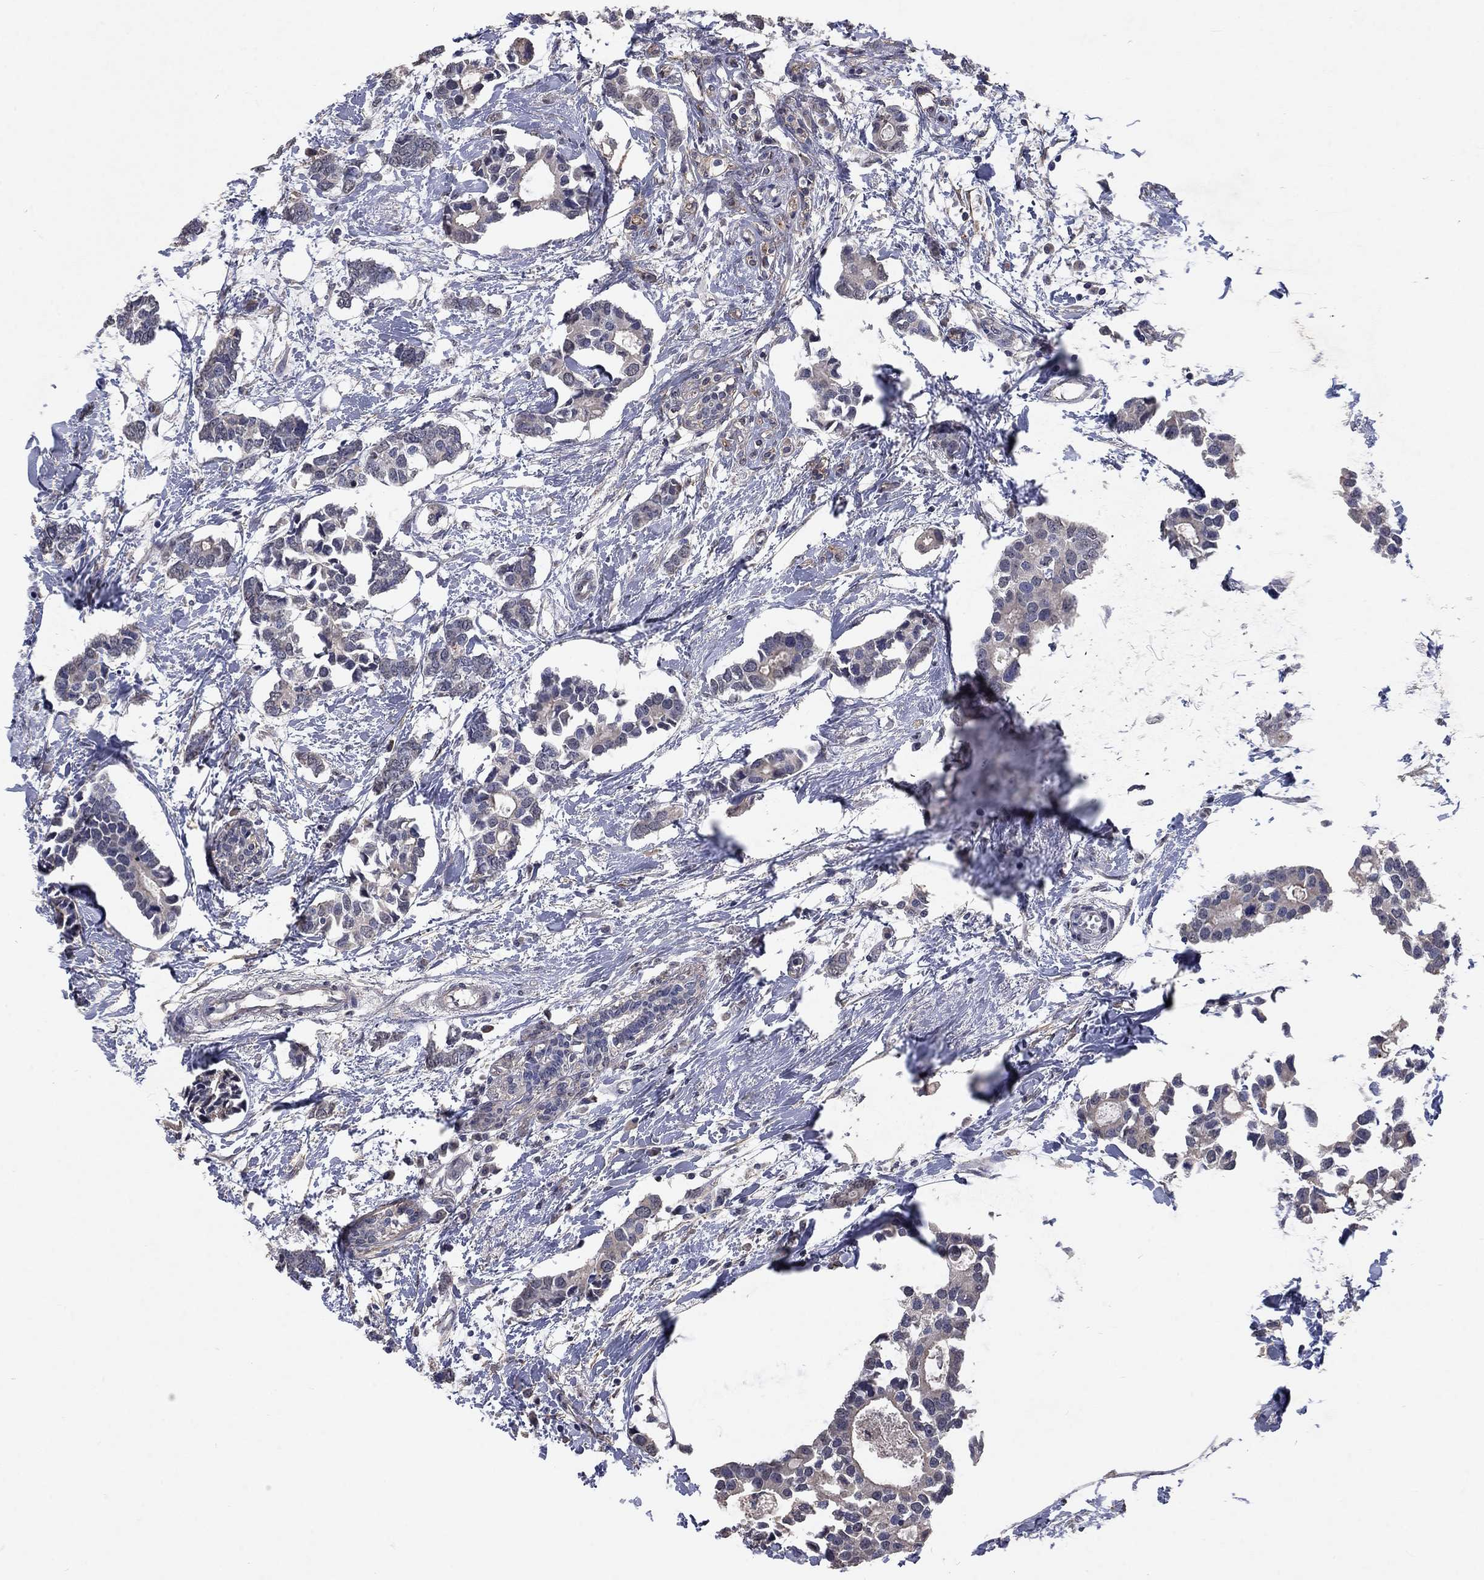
{"staining": {"intensity": "negative", "quantity": "none", "location": "none"}, "tissue": "breast cancer", "cell_type": "Tumor cells", "image_type": "cancer", "snomed": [{"axis": "morphology", "description": "Duct carcinoma"}, {"axis": "topography", "description": "Breast"}], "caption": "DAB immunohistochemical staining of human breast intraductal carcinoma reveals no significant expression in tumor cells.", "gene": "CHST5", "patient": {"sex": "female", "age": 83}}